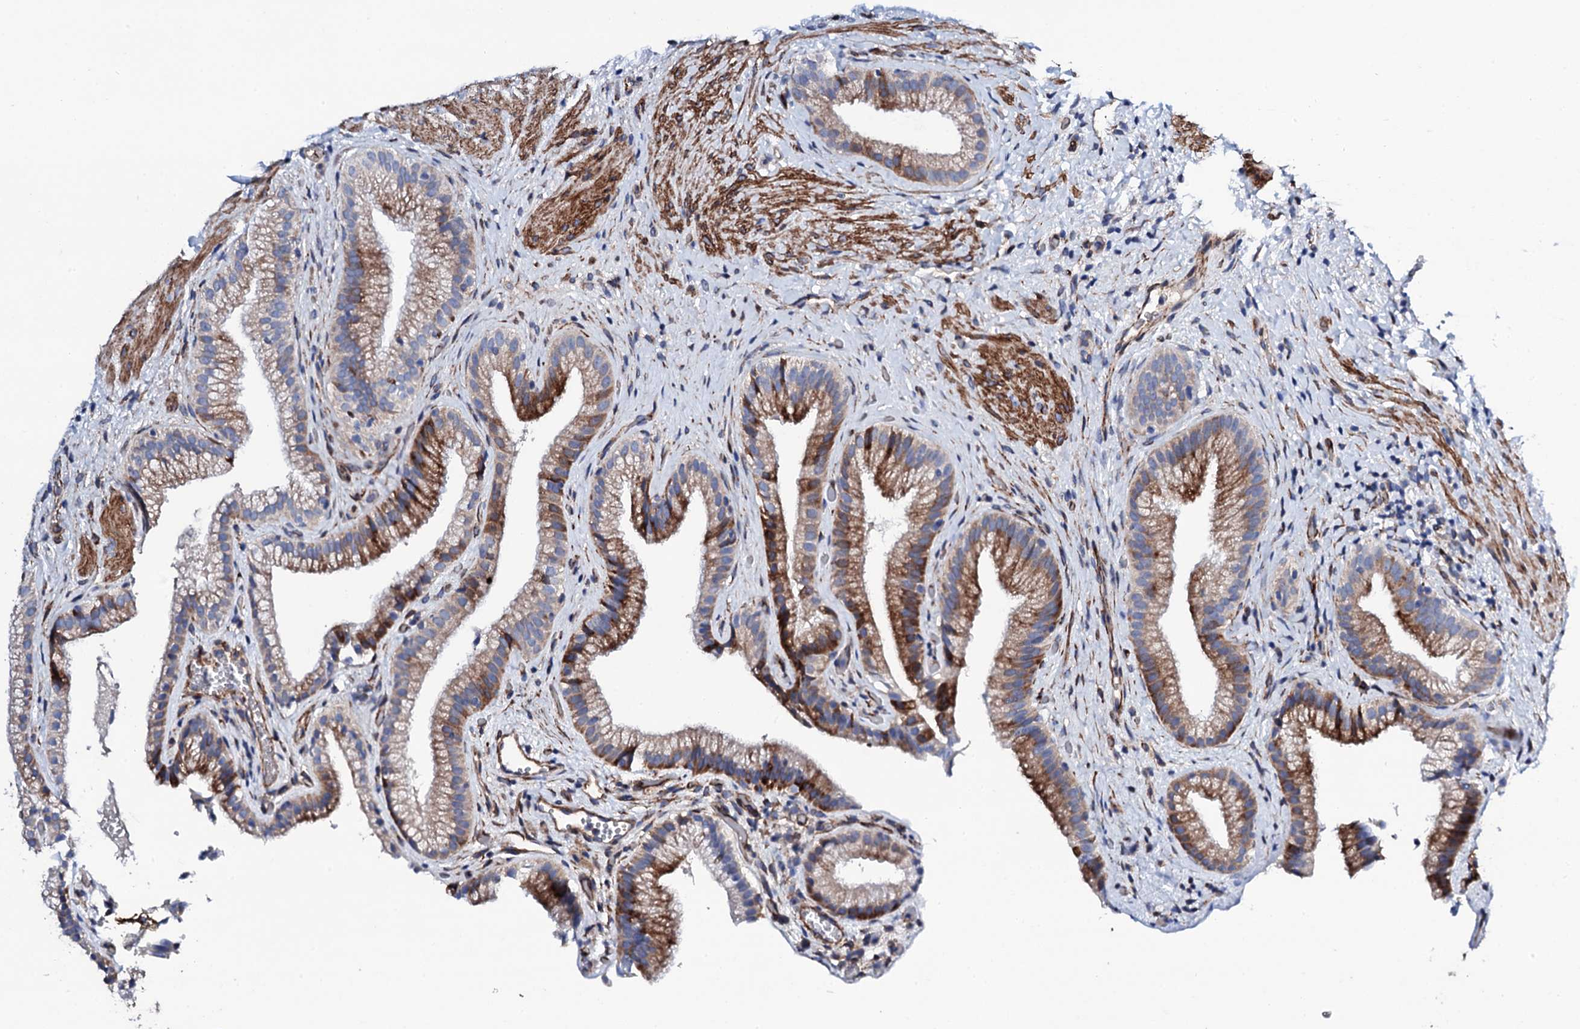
{"staining": {"intensity": "strong", "quantity": "<25%", "location": "cytoplasmic/membranous"}, "tissue": "gallbladder", "cell_type": "Glandular cells", "image_type": "normal", "snomed": [{"axis": "morphology", "description": "Normal tissue, NOS"}, {"axis": "morphology", "description": "Inflammation, NOS"}, {"axis": "topography", "description": "Gallbladder"}], "caption": "Immunohistochemical staining of normal gallbladder displays medium levels of strong cytoplasmic/membranous positivity in about <25% of glandular cells.", "gene": "DBX1", "patient": {"sex": "male", "age": 51}}